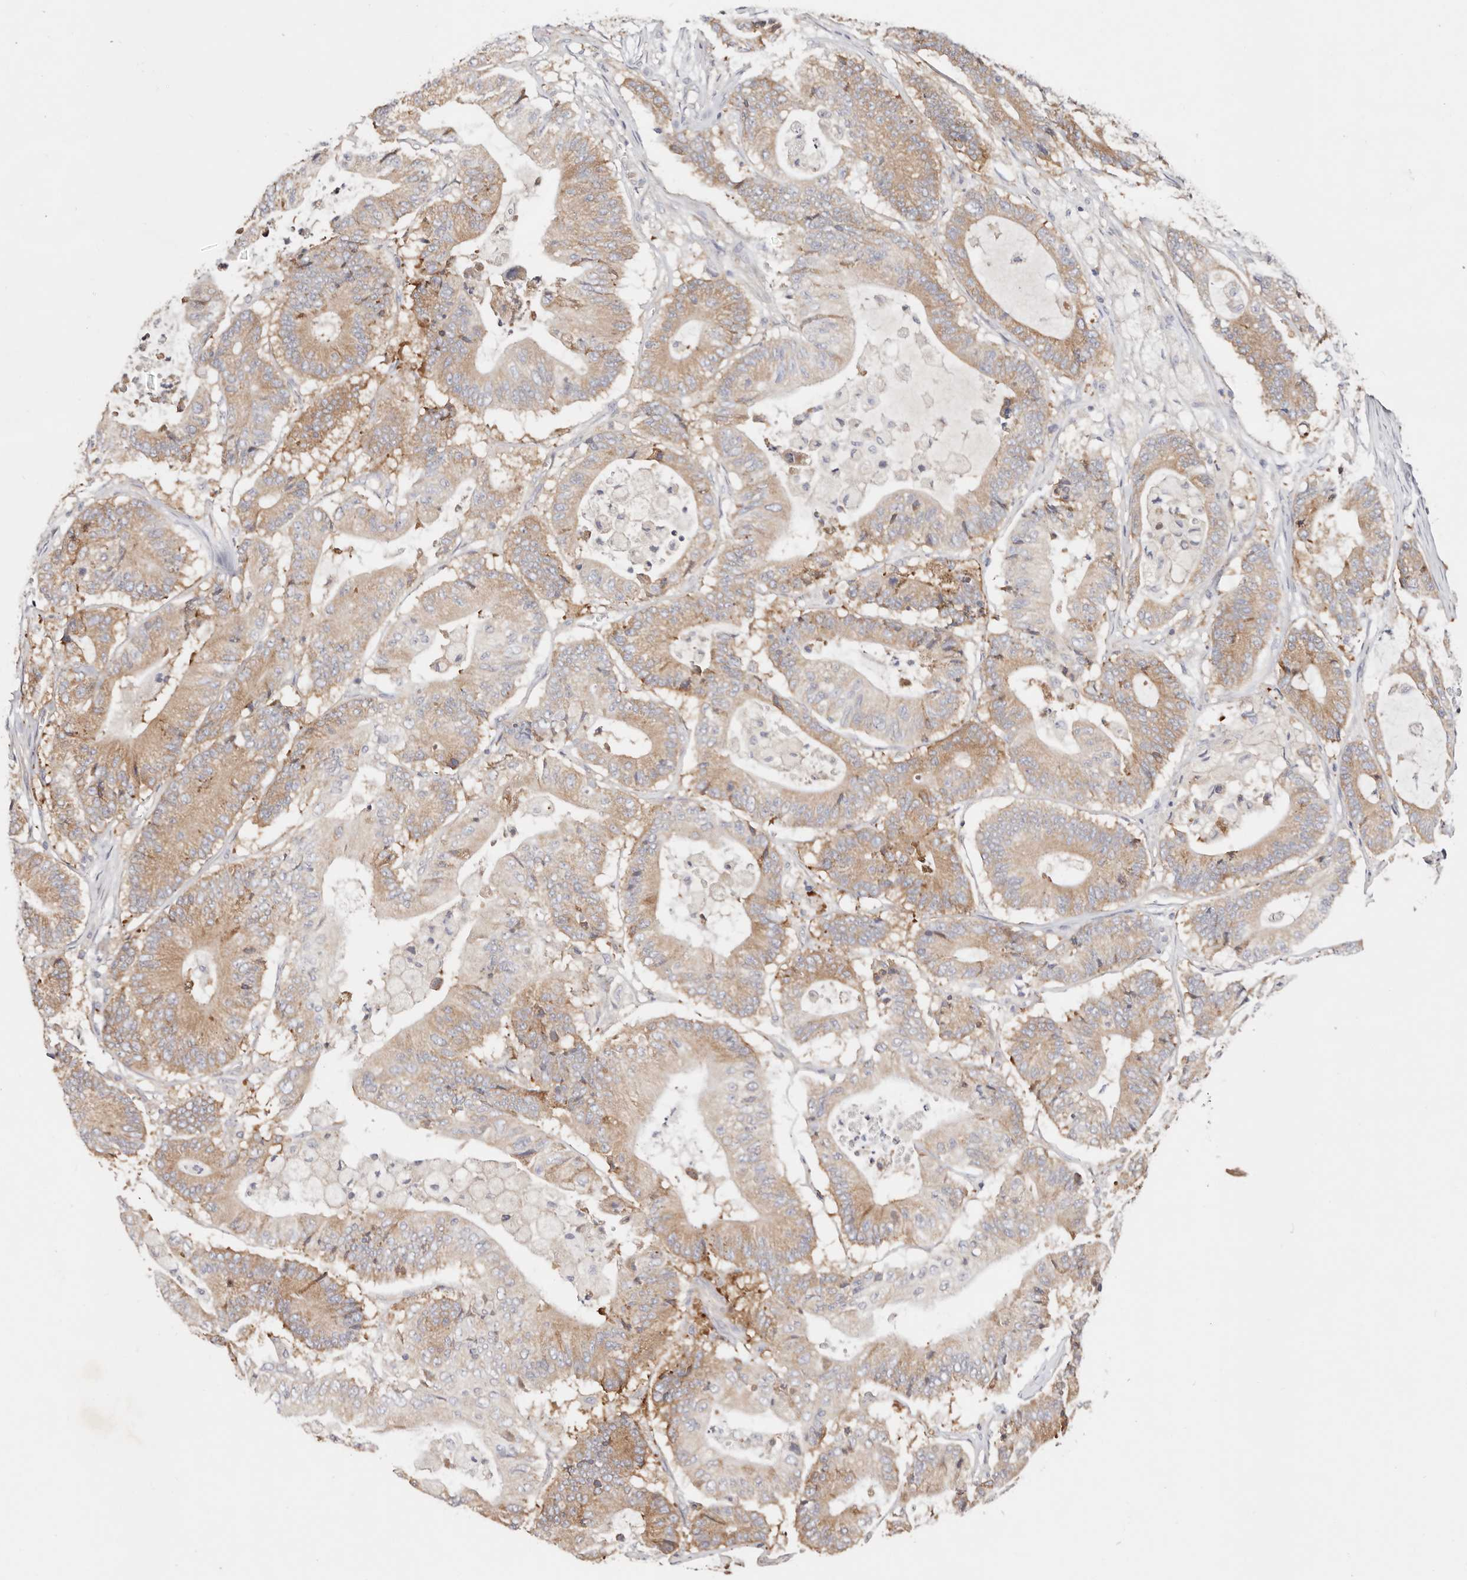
{"staining": {"intensity": "moderate", "quantity": ">75%", "location": "cytoplasmic/membranous"}, "tissue": "colorectal cancer", "cell_type": "Tumor cells", "image_type": "cancer", "snomed": [{"axis": "morphology", "description": "Adenocarcinoma, NOS"}, {"axis": "topography", "description": "Colon"}], "caption": "Colorectal cancer stained for a protein (brown) demonstrates moderate cytoplasmic/membranous positive positivity in approximately >75% of tumor cells.", "gene": "GNA13", "patient": {"sex": "female", "age": 84}}